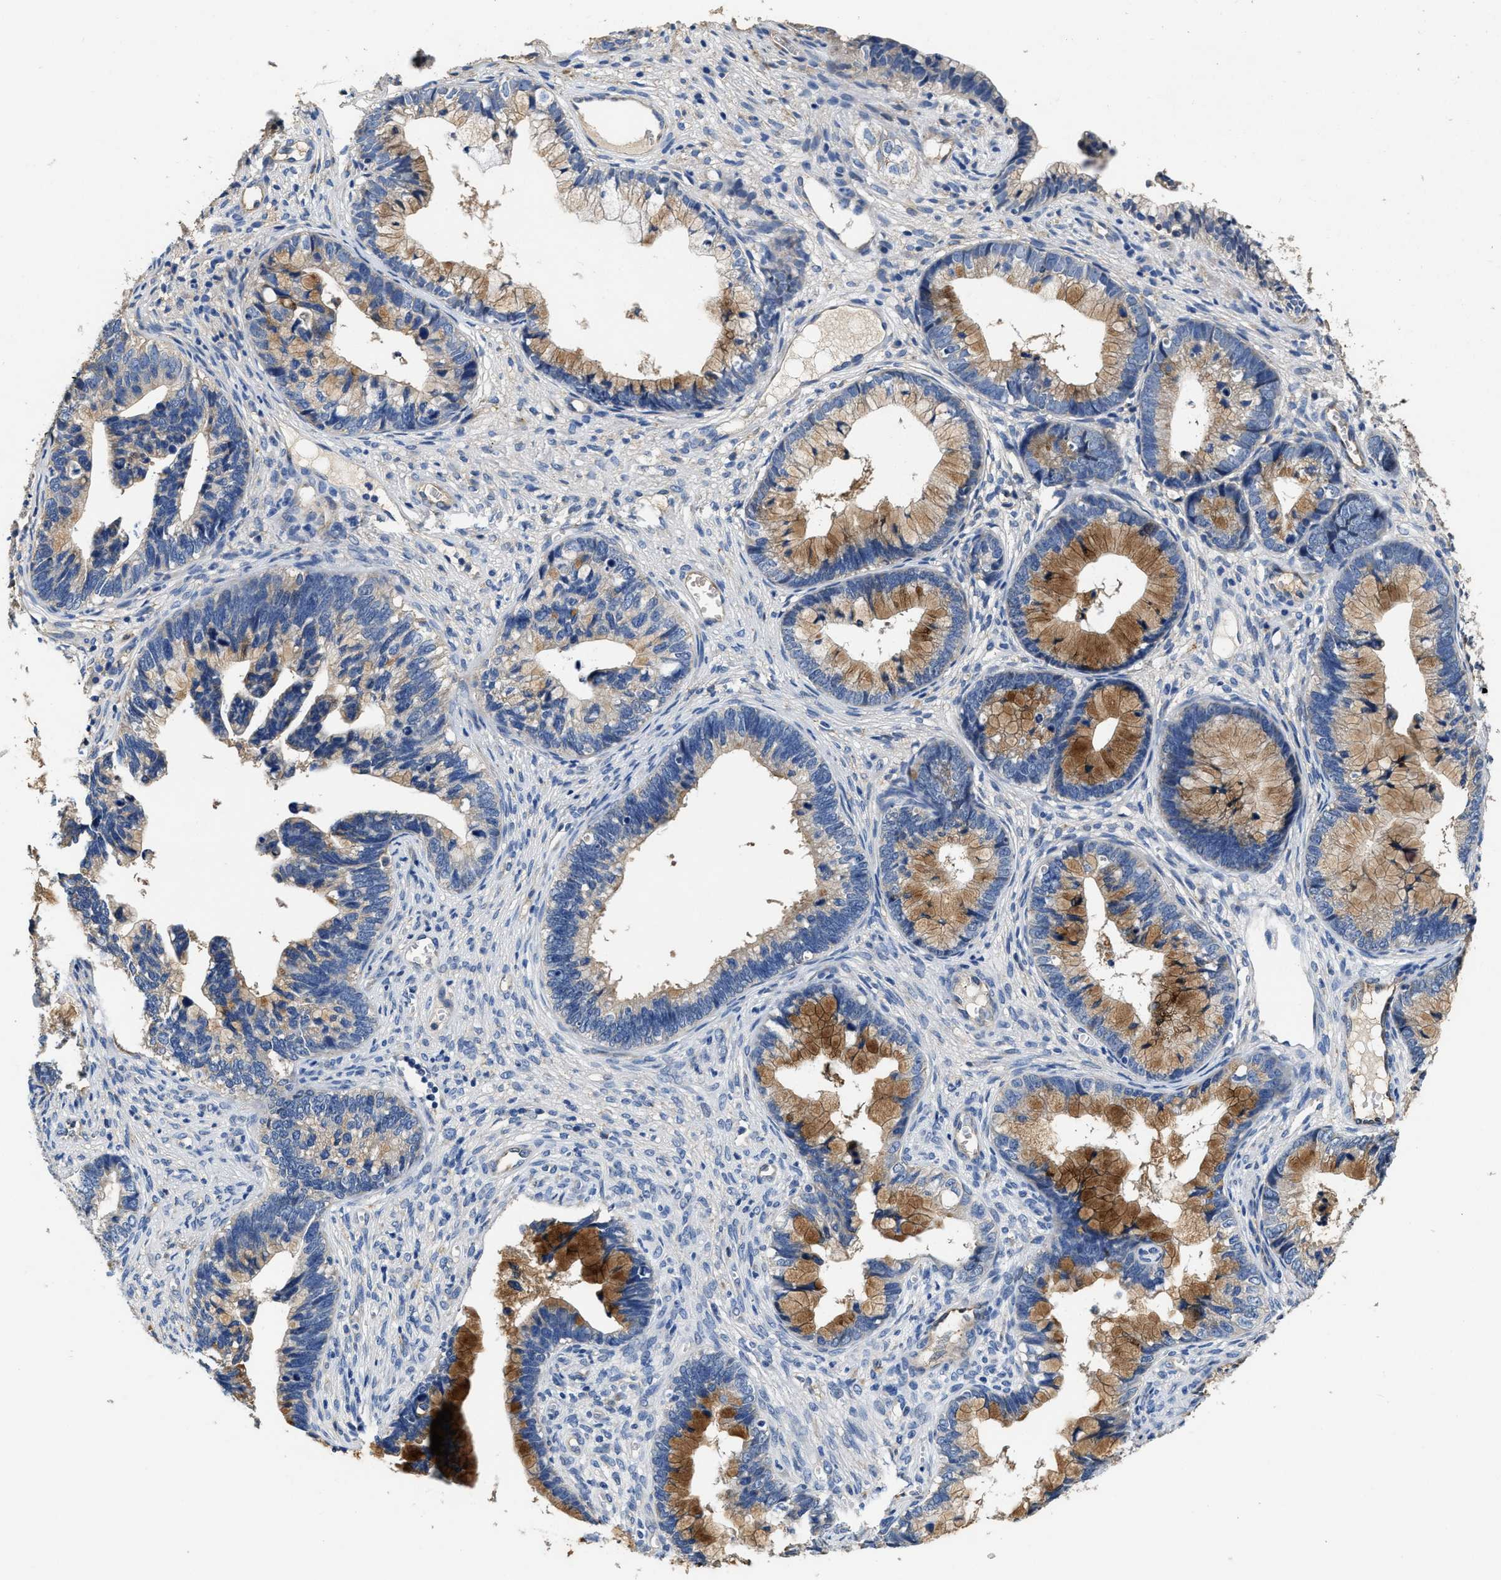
{"staining": {"intensity": "moderate", "quantity": "25%-75%", "location": "cytoplasmic/membranous"}, "tissue": "cervical cancer", "cell_type": "Tumor cells", "image_type": "cancer", "snomed": [{"axis": "morphology", "description": "Adenocarcinoma, NOS"}, {"axis": "topography", "description": "Cervix"}], "caption": "Immunohistochemistry (IHC) of cervical cancer shows medium levels of moderate cytoplasmic/membranous positivity in about 25%-75% of tumor cells. The staining was performed using DAB to visualize the protein expression in brown, while the nuclei were stained in blue with hematoxylin (Magnification: 20x).", "gene": "PEG10", "patient": {"sex": "female", "age": 44}}